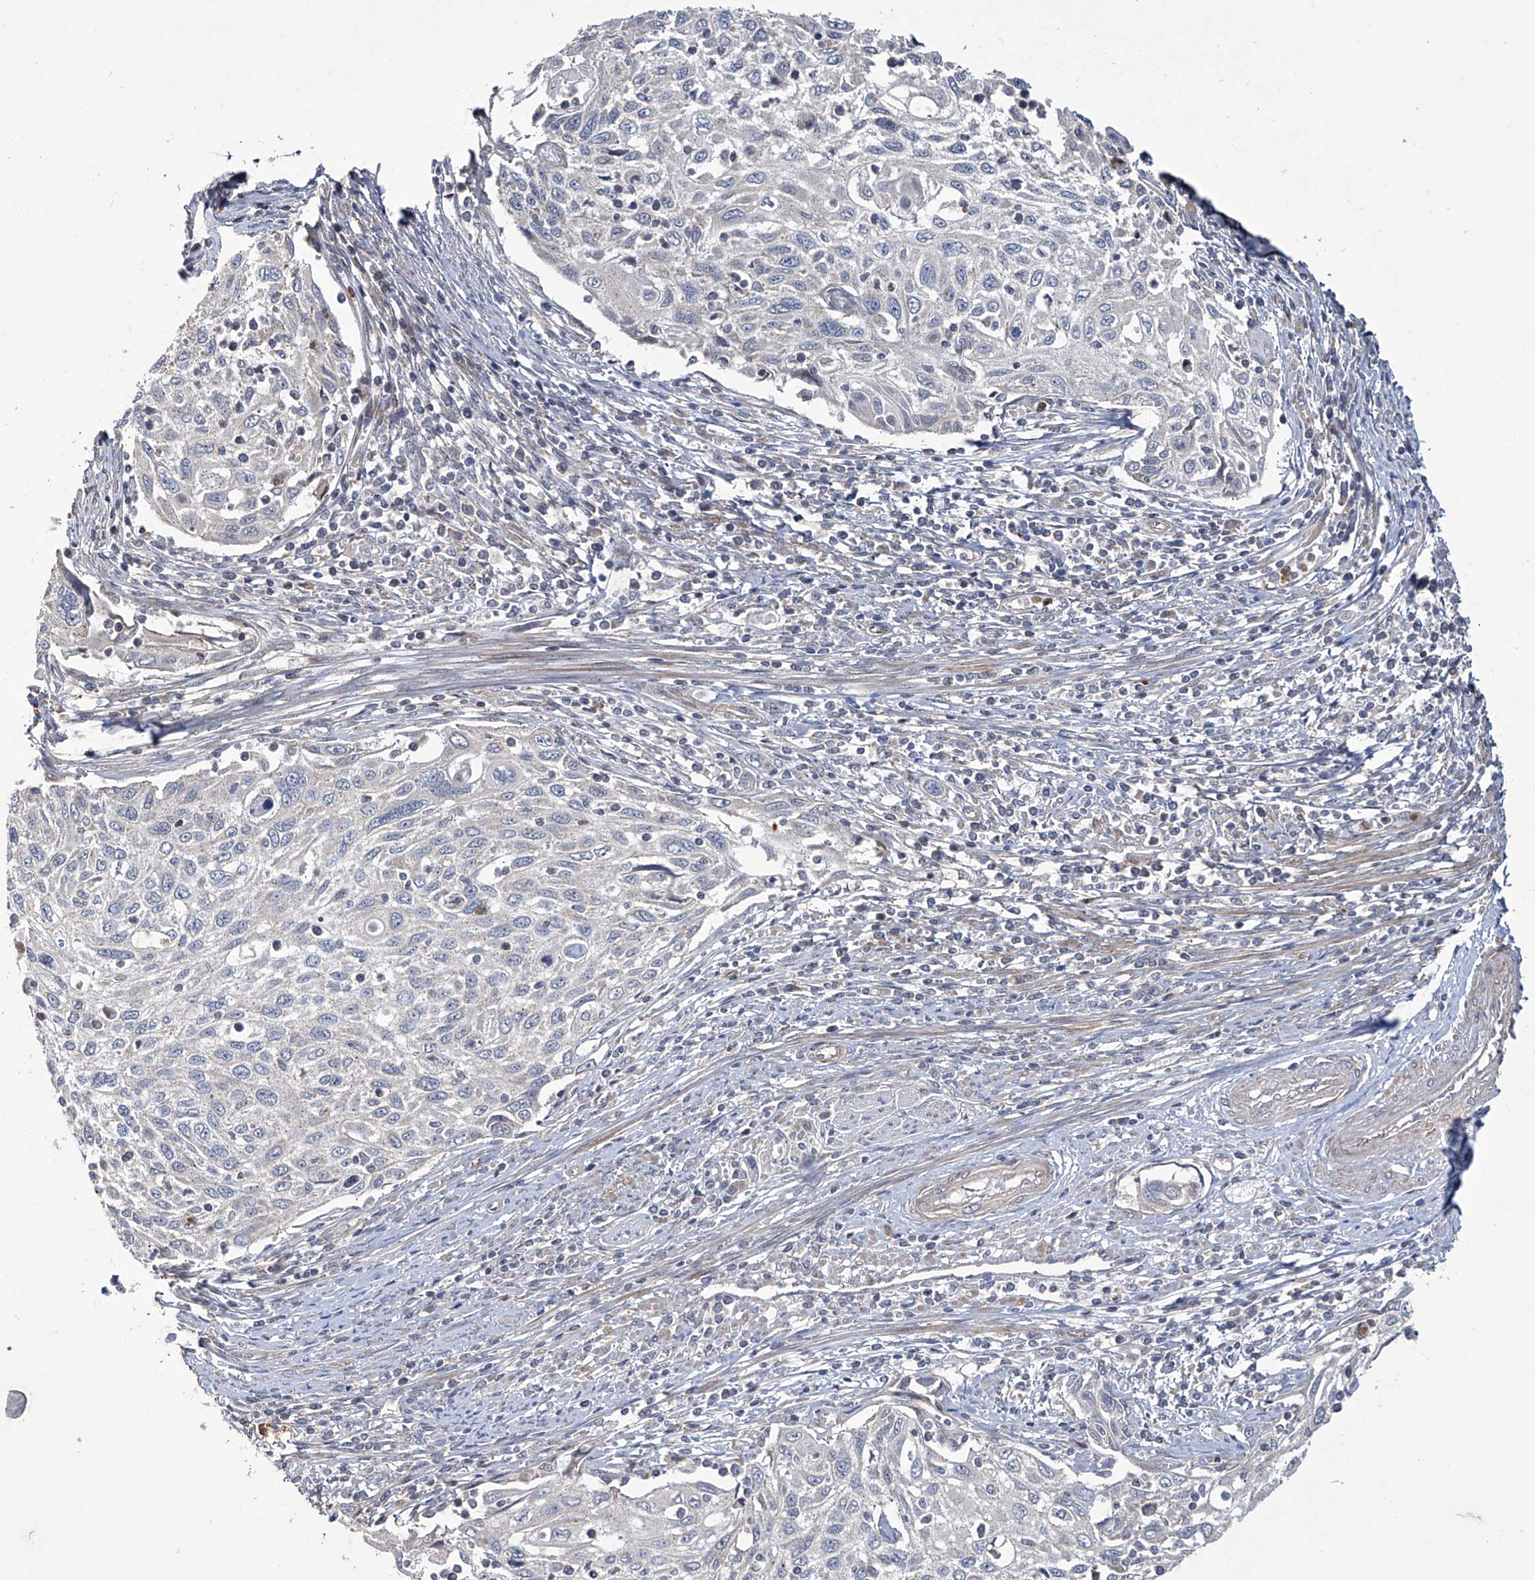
{"staining": {"intensity": "negative", "quantity": "none", "location": "none"}, "tissue": "cervical cancer", "cell_type": "Tumor cells", "image_type": "cancer", "snomed": [{"axis": "morphology", "description": "Squamous cell carcinoma, NOS"}, {"axis": "topography", "description": "Cervix"}], "caption": "Protein analysis of cervical squamous cell carcinoma shows no significant positivity in tumor cells.", "gene": "TRIM60", "patient": {"sex": "female", "age": 70}}